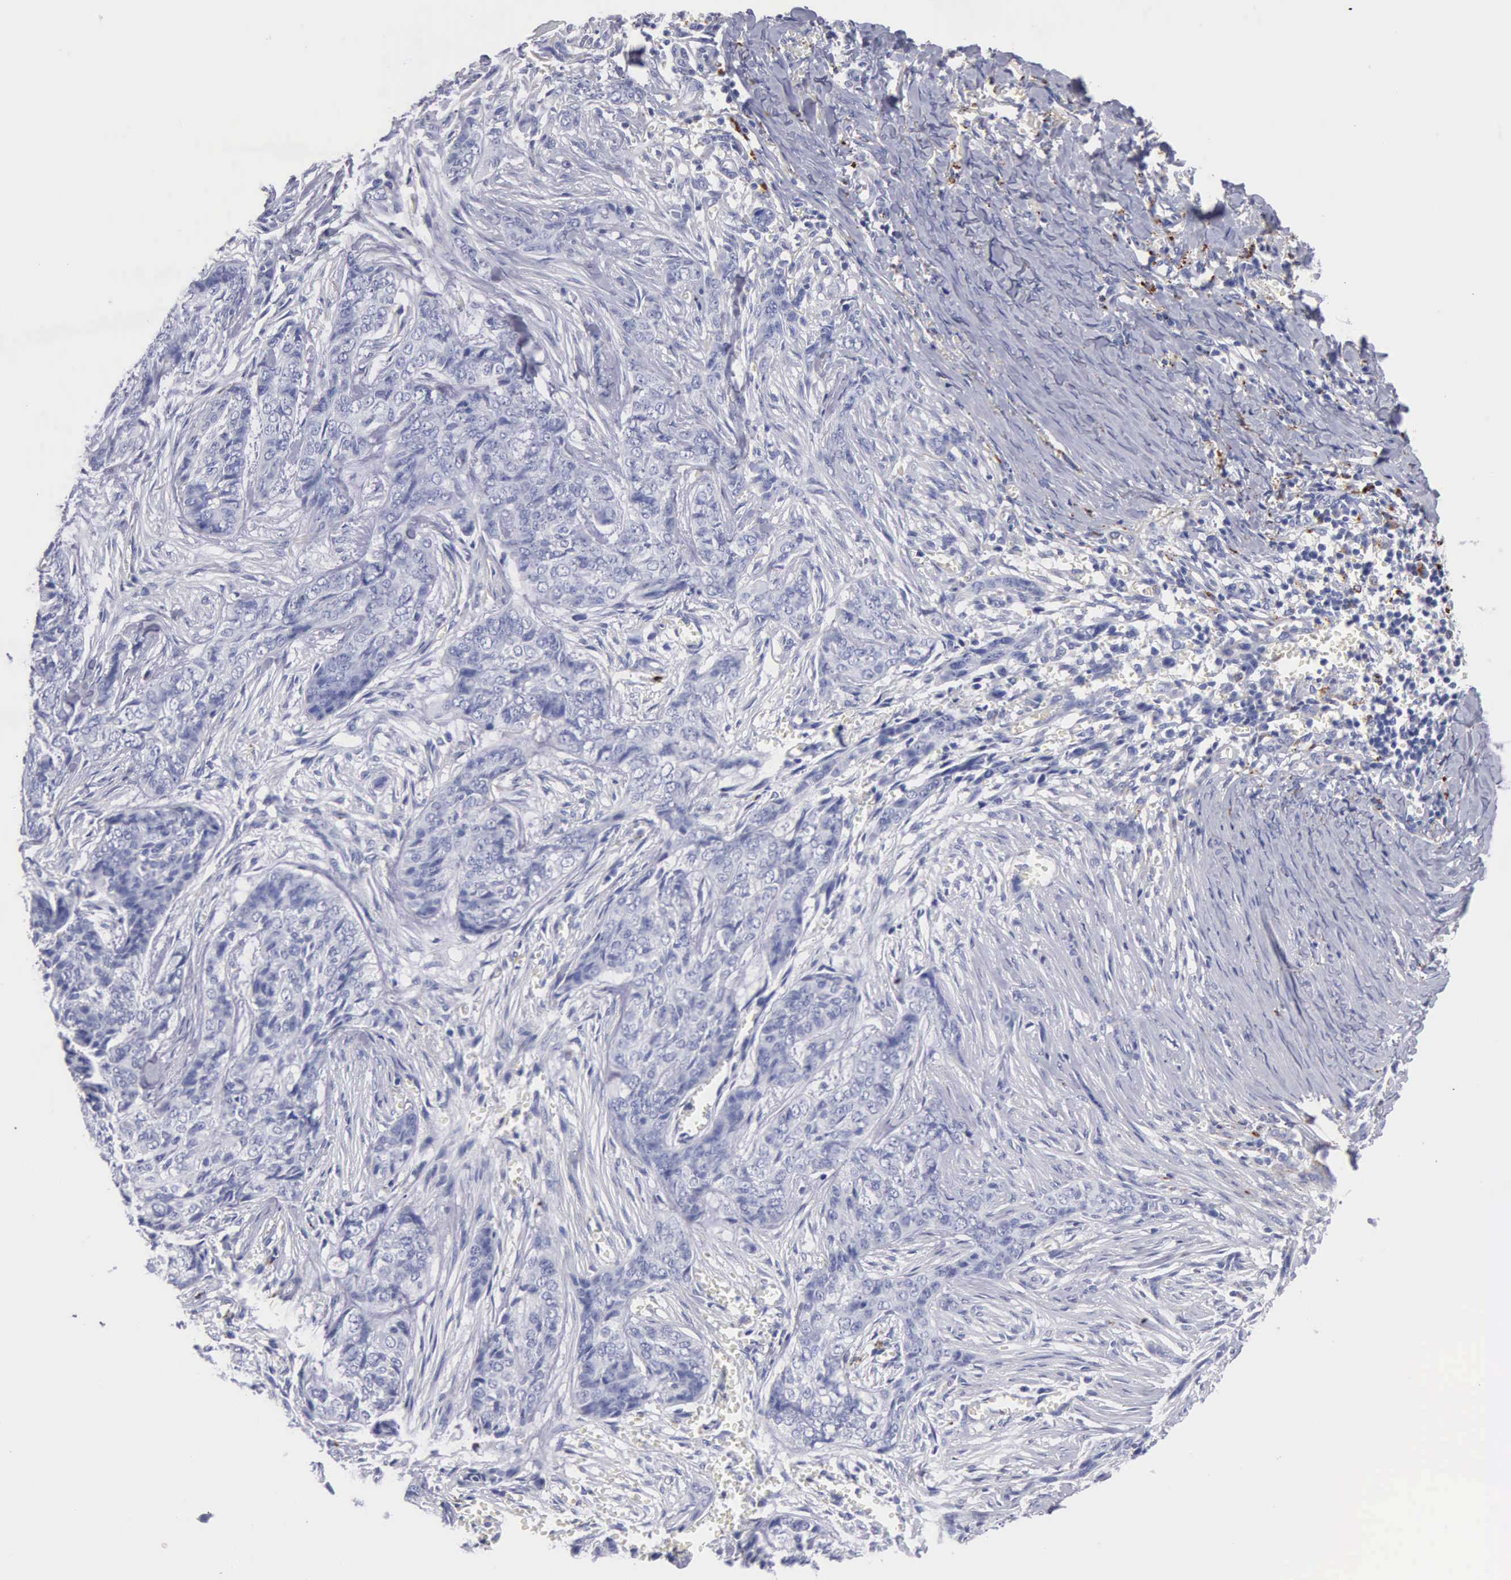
{"staining": {"intensity": "negative", "quantity": "none", "location": "none"}, "tissue": "skin cancer", "cell_type": "Tumor cells", "image_type": "cancer", "snomed": [{"axis": "morphology", "description": "Normal tissue, NOS"}, {"axis": "morphology", "description": "Basal cell carcinoma"}, {"axis": "topography", "description": "Skin"}], "caption": "An immunohistochemistry (IHC) photomicrograph of skin basal cell carcinoma is shown. There is no staining in tumor cells of skin basal cell carcinoma. (Stains: DAB (3,3'-diaminobenzidine) IHC with hematoxylin counter stain, Microscopy: brightfield microscopy at high magnification).", "gene": "CTSL", "patient": {"sex": "female", "age": 65}}